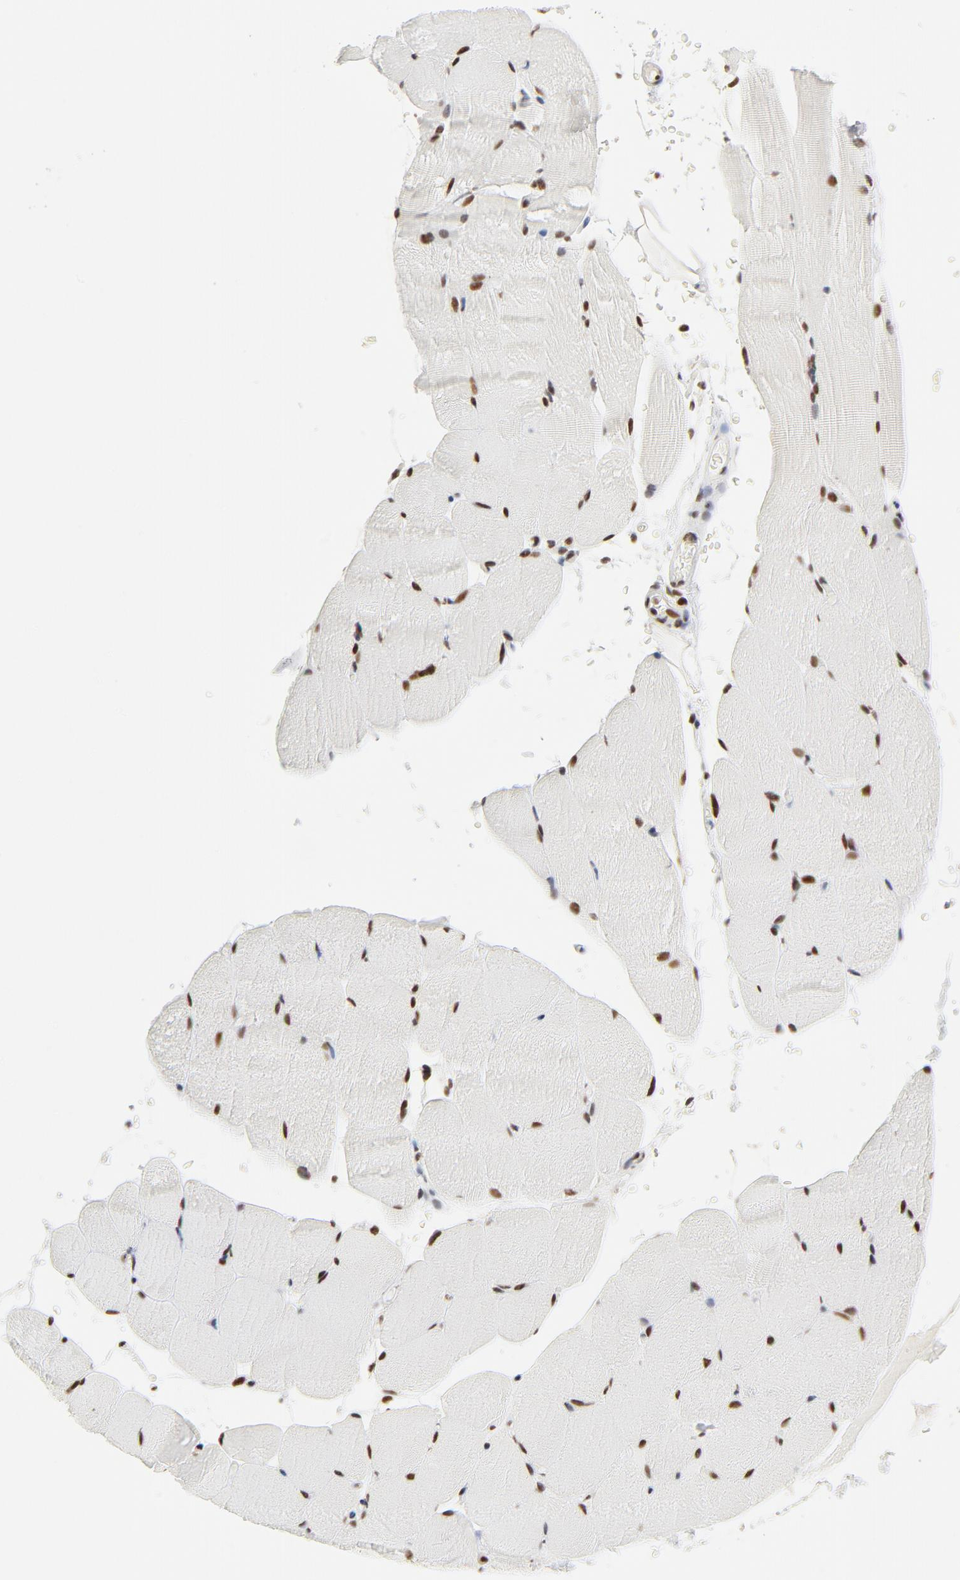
{"staining": {"intensity": "strong", "quantity": ">75%", "location": "nuclear"}, "tissue": "skeletal muscle", "cell_type": "Myocytes", "image_type": "normal", "snomed": [{"axis": "morphology", "description": "Normal tissue, NOS"}, {"axis": "topography", "description": "Skeletal muscle"}], "caption": "Normal skeletal muscle exhibits strong nuclear expression in approximately >75% of myocytes, visualized by immunohistochemistry. (Stains: DAB in brown, nuclei in blue, Microscopy: brightfield microscopy at high magnification).", "gene": "GTF2H1", "patient": {"sex": "female", "age": 37}}